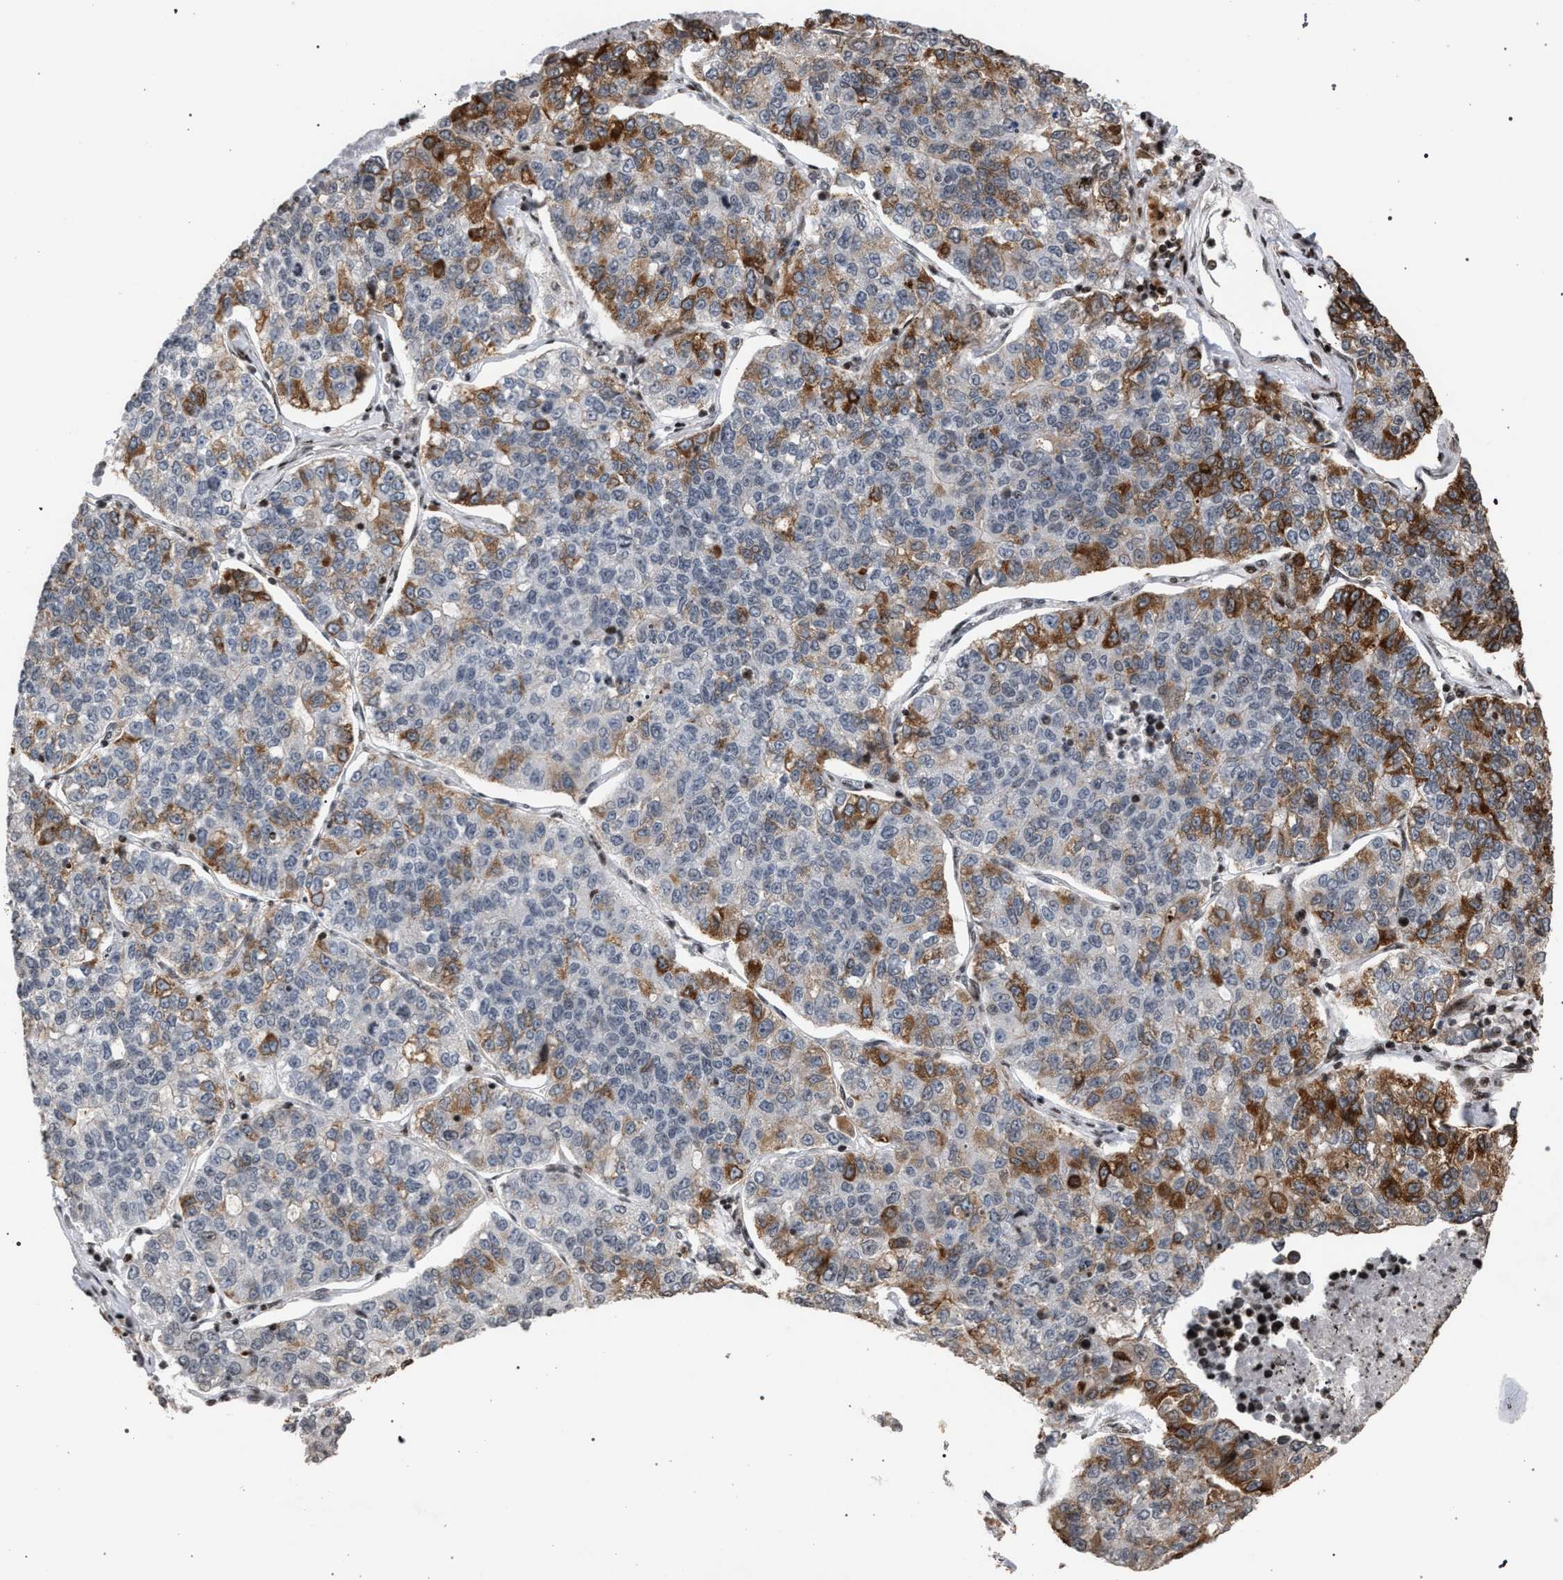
{"staining": {"intensity": "moderate", "quantity": "<25%", "location": "cytoplasmic/membranous,nuclear"}, "tissue": "lung cancer", "cell_type": "Tumor cells", "image_type": "cancer", "snomed": [{"axis": "morphology", "description": "Adenocarcinoma, NOS"}, {"axis": "topography", "description": "Lung"}], "caption": "Immunohistochemistry (IHC) photomicrograph of neoplastic tissue: human lung cancer (adenocarcinoma) stained using IHC demonstrates low levels of moderate protein expression localized specifically in the cytoplasmic/membranous and nuclear of tumor cells, appearing as a cytoplasmic/membranous and nuclear brown color.", "gene": "FOXD3", "patient": {"sex": "male", "age": 49}}